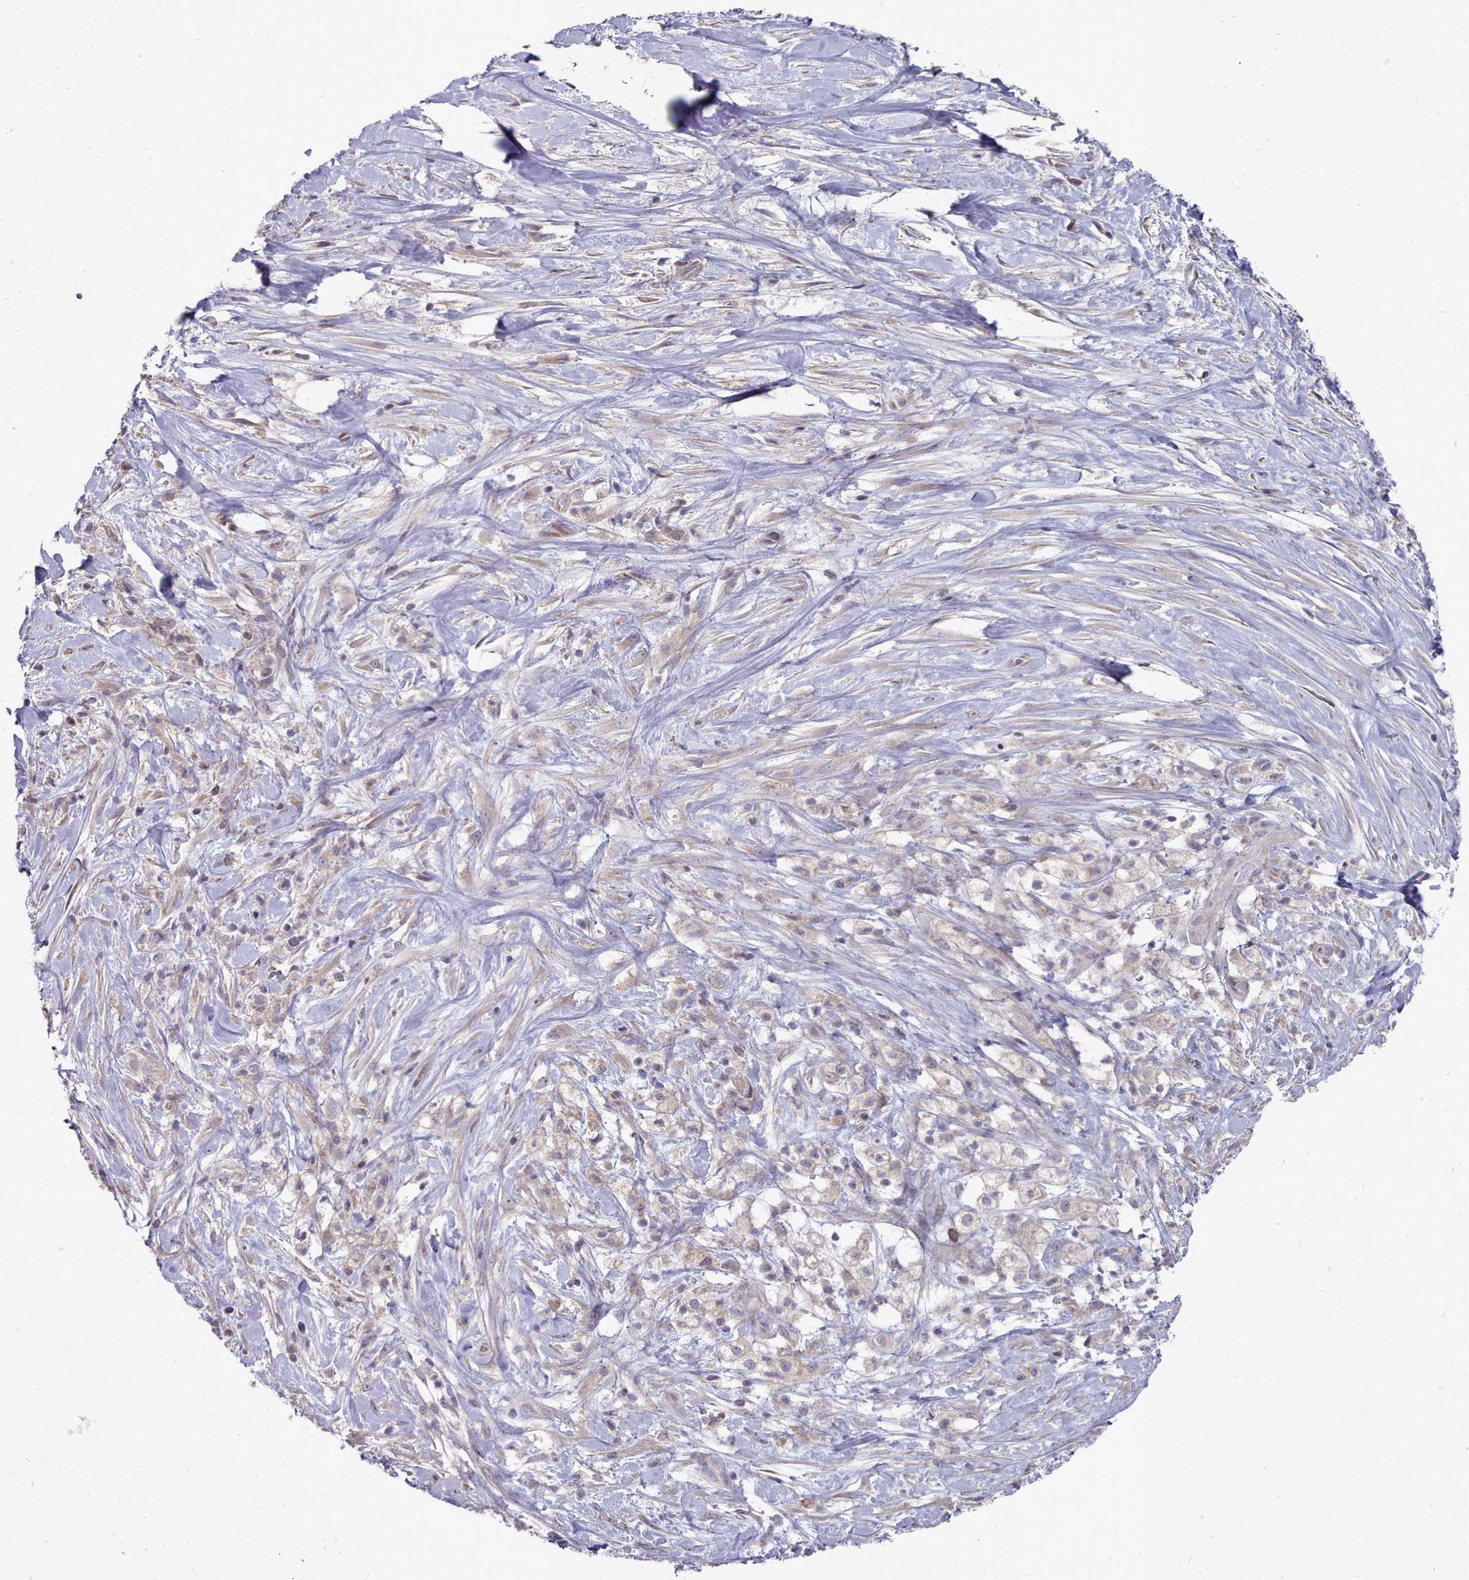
{"staining": {"intensity": "weak", "quantity": "<25%", "location": "cytoplasmic/membranous"}, "tissue": "pancreatic cancer", "cell_type": "Tumor cells", "image_type": "cancer", "snomed": [{"axis": "morphology", "description": "Adenocarcinoma, NOS"}, {"axis": "topography", "description": "Pancreas"}], "caption": "The IHC histopathology image has no significant staining in tumor cells of pancreatic cancer tissue.", "gene": "ACKR3", "patient": {"sex": "female", "age": 72}}